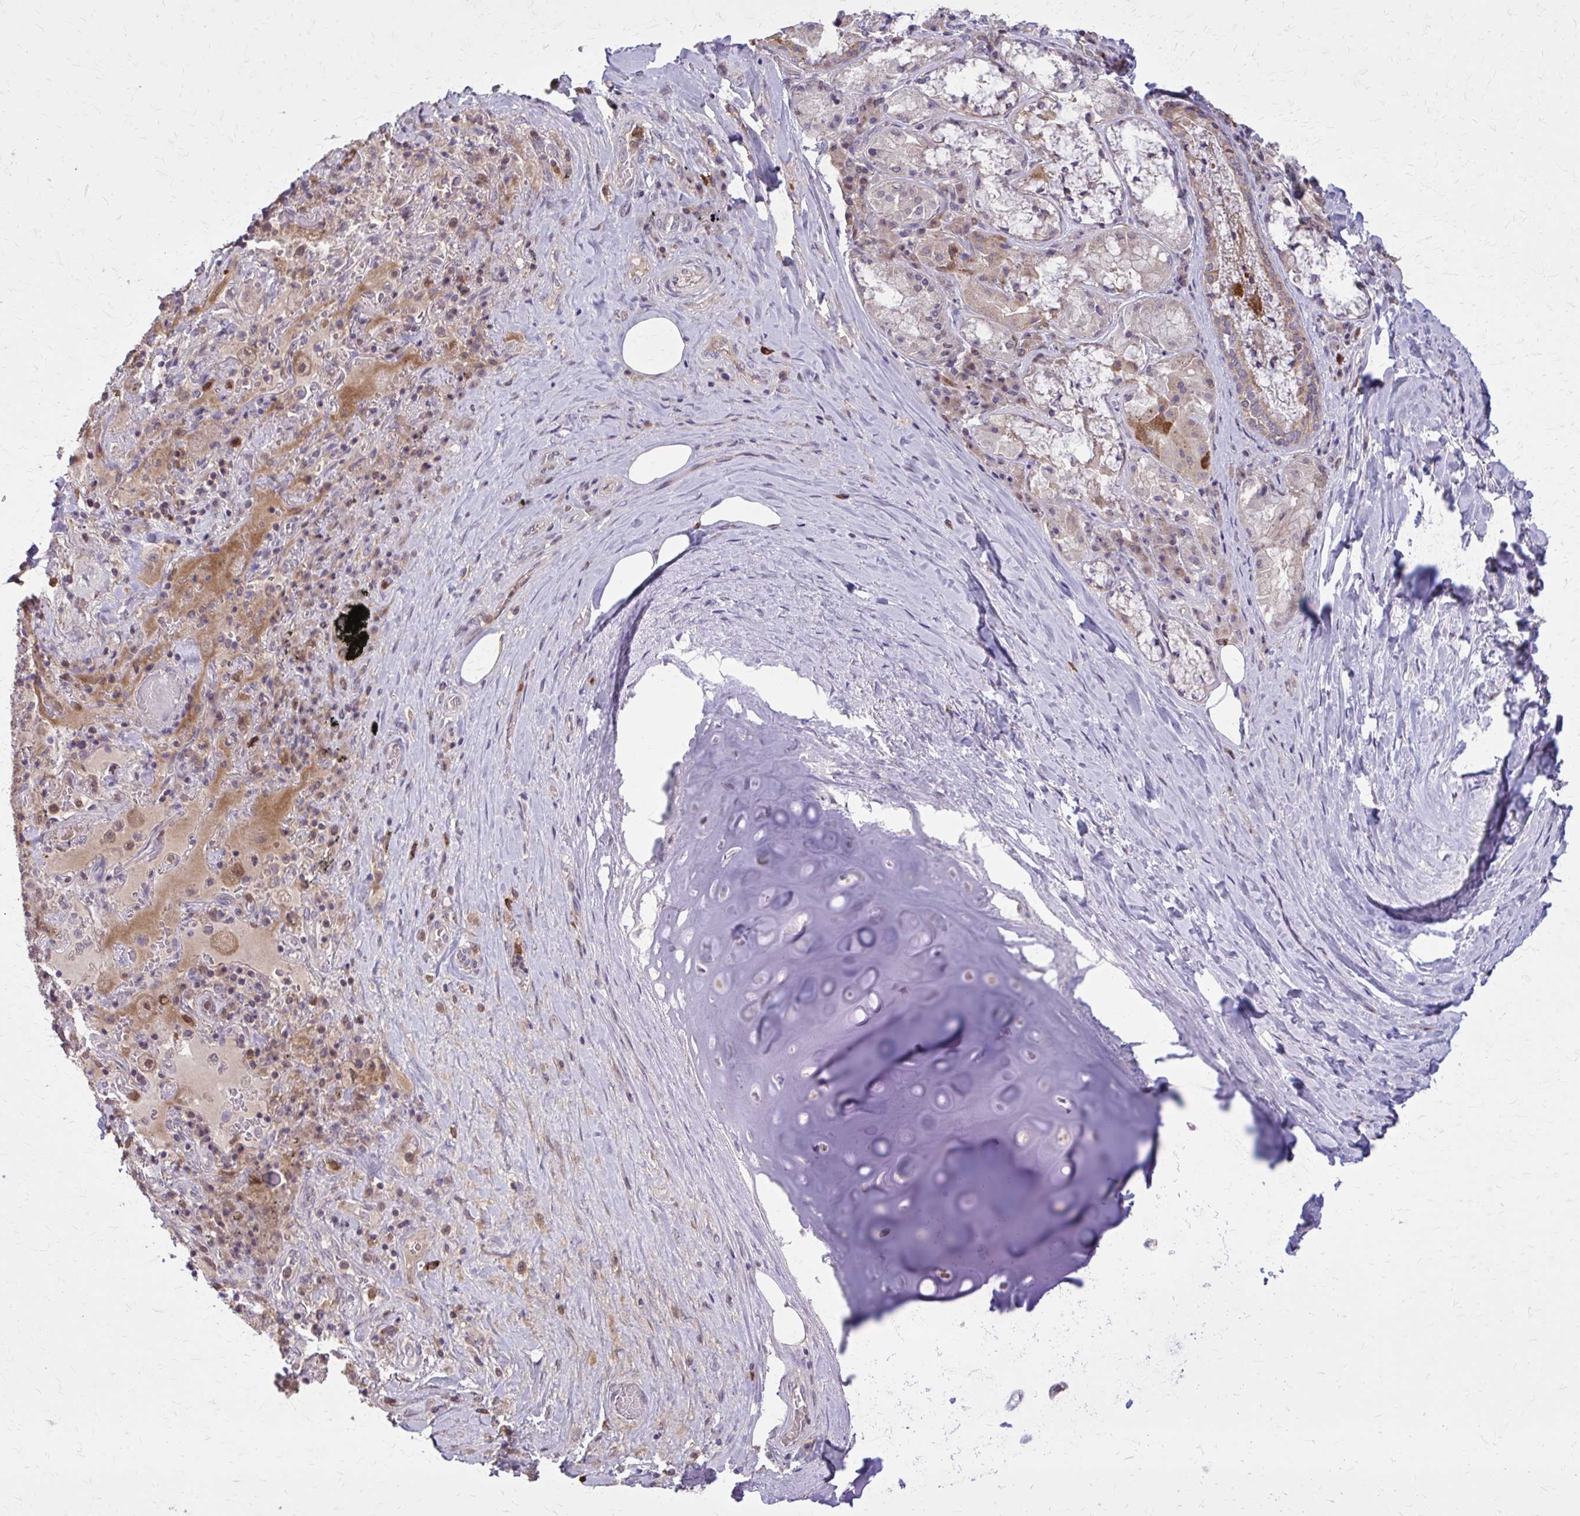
{"staining": {"intensity": "negative", "quantity": "none", "location": "none"}, "tissue": "adipose tissue", "cell_type": "Adipocytes", "image_type": "normal", "snomed": [{"axis": "morphology", "description": "Normal tissue, NOS"}, {"axis": "topography", "description": "Cartilage tissue"}, {"axis": "topography", "description": "Bronchus"}], "caption": "DAB (3,3'-diaminobenzidine) immunohistochemical staining of unremarkable human adipose tissue shows no significant staining in adipocytes. (Brightfield microscopy of DAB immunohistochemistry (IHC) at high magnification).", "gene": "NRBF2", "patient": {"sex": "male", "age": 64}}